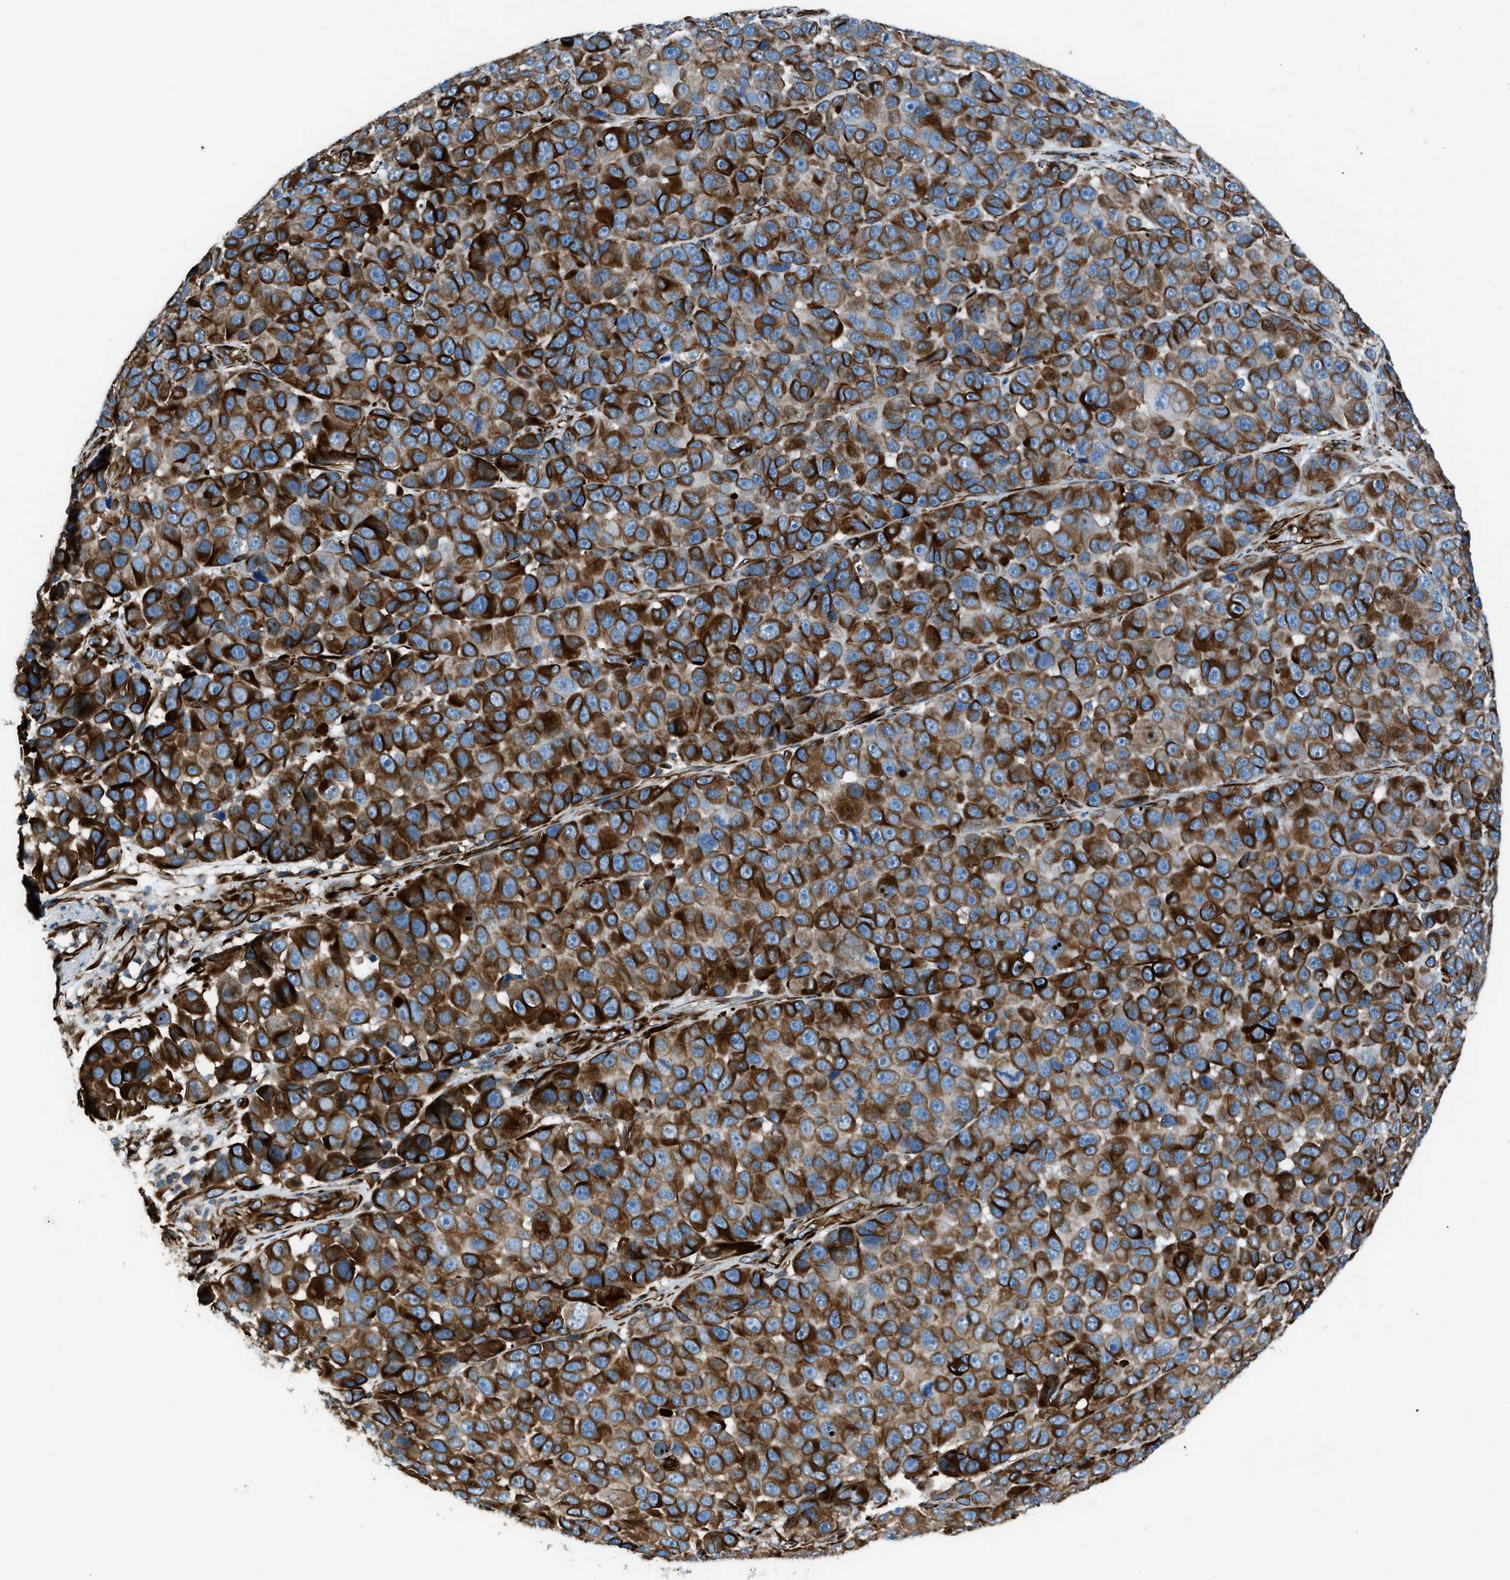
{"staining": {"intensity": "strong", "quantity": ">75%", "location": "cytoplasmic/membranous"}, "tissue": "melanoma", "cell_type": "Tumor cells", "image_type": "cancer", "snomed": [{"axis": "morphology", "description": "Malignant melanoma, NOS"}, {"axis": "topography", "description": "Skin"}], "caption": "Tumor cells show high levels of strong cytoplasmic/membranous expression in about >75% of cells in human malignant melanoma.", "gene": "CABP7", "patient": {"sex": "male", "age": 53}}